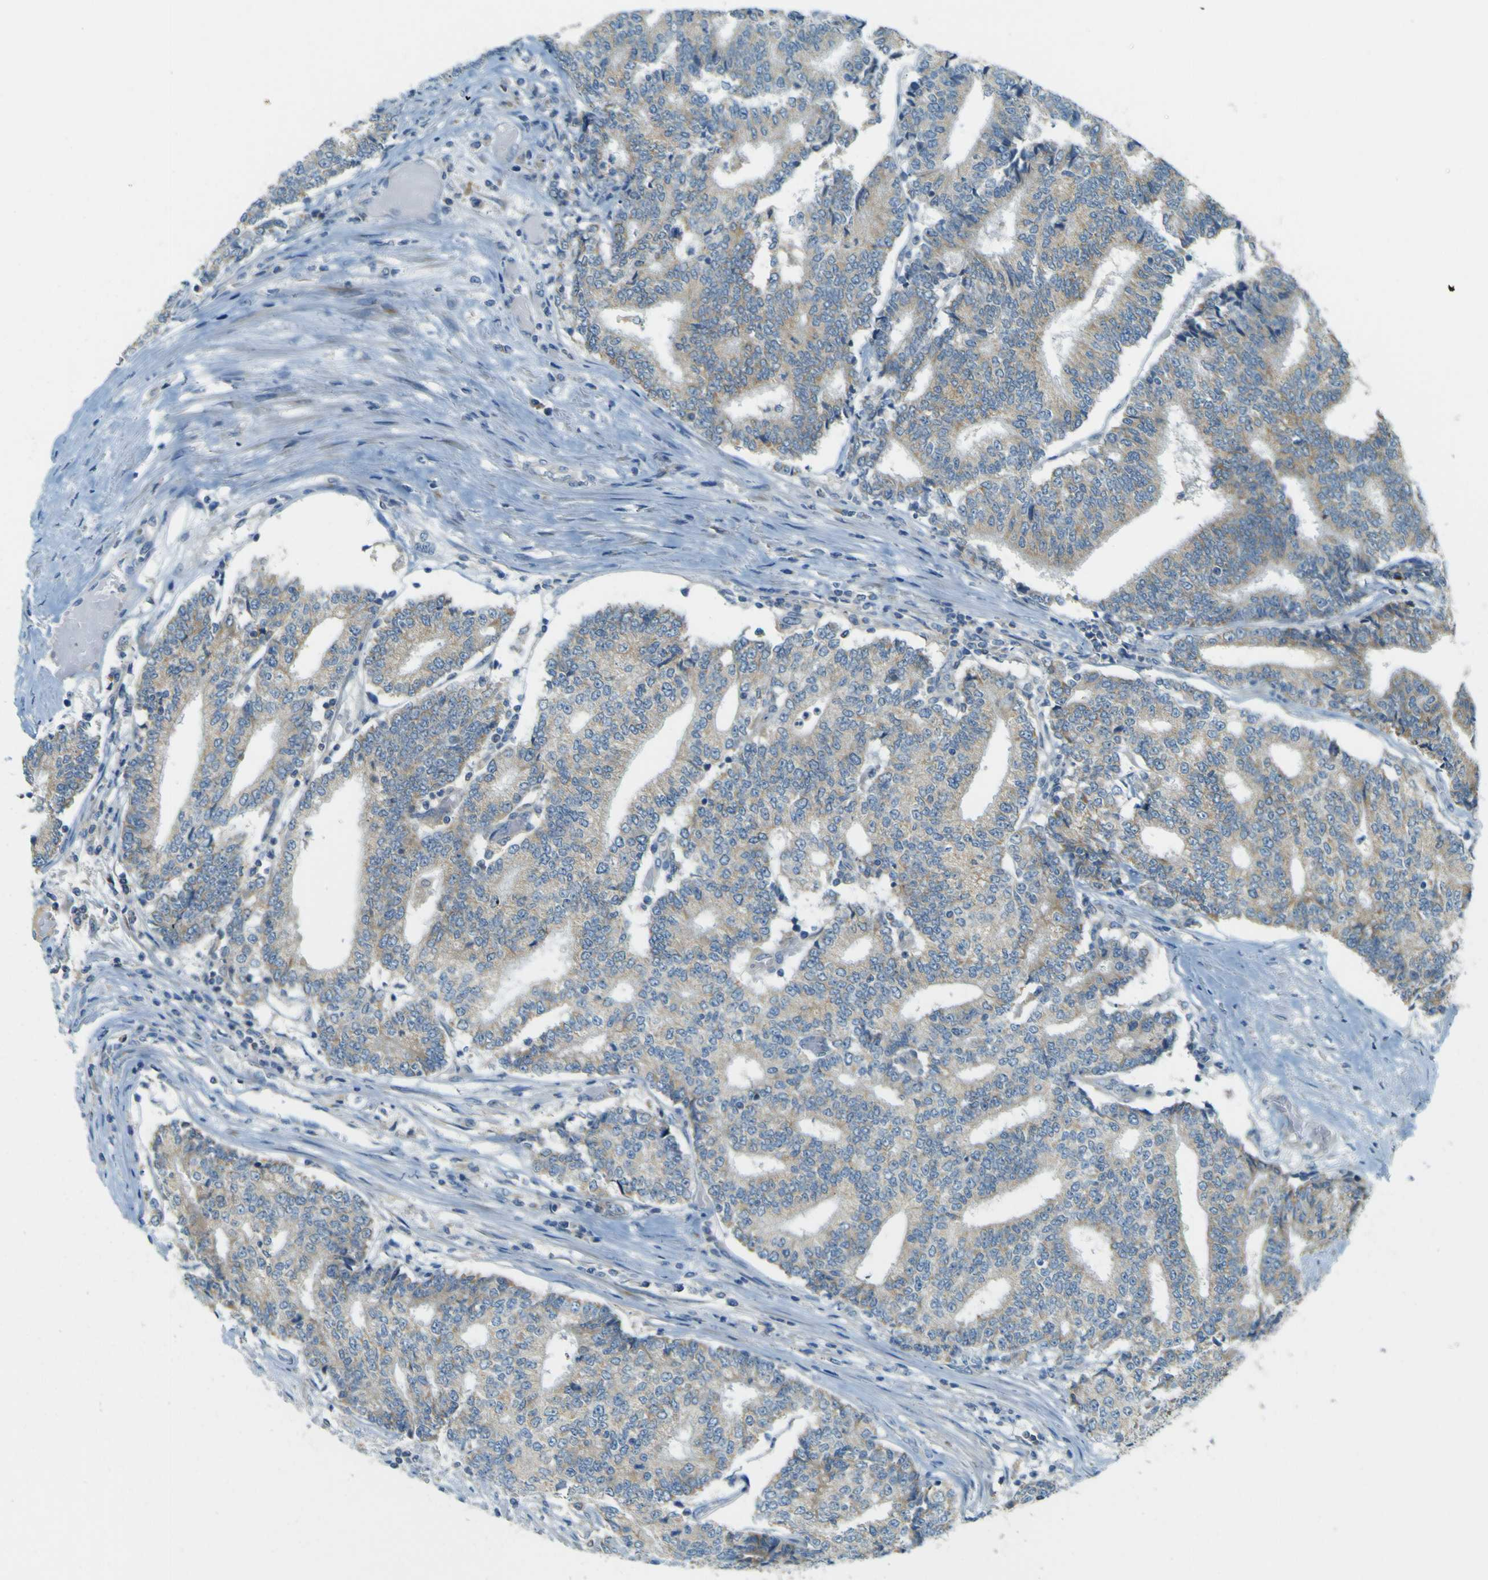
{"staining": {"intensity": "weak", "quantity": ">75%", "location": "cytoplasmic/membranous"}, "tissue": "prostate cancer", "cell_type": "Tumor cells", "image_type": "cancer", "snomed": [{"axis": "morphology", "description": "Adenocarcinoma, Medium grade"}, {"axis": "topography", "description": "Prostate"}], "caption": "Weak cytoplasmic/membranous positivity is seen in about >75% of tumor cells in prostate cancer. Immunohistochemistry stains the protein in brown and the nuclei are stained blue.", "gene": "FKTN", "patient": {"sex": "male", "age": 60}}